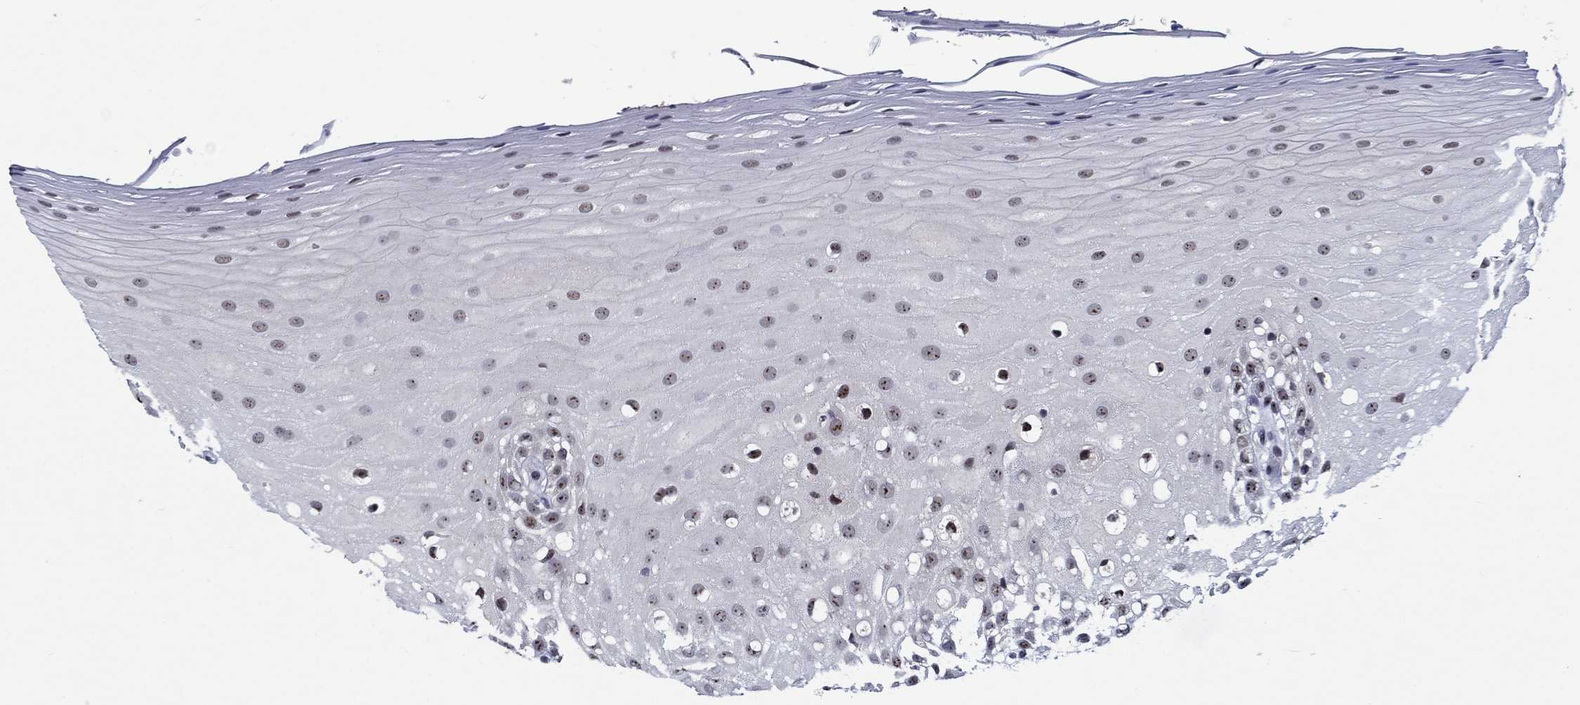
{"staining": {"intensity": "strong", "quantity": "25%-75%", "location": "nuclear"}, "tissue": "oral mucosa", "cell_type": "Squamous epithelial cells", "image_type": "normal", "snomed": [{"axis": "morphology", "description": "Normal tissue, NOS"}, {"axis": "morphology", "description": "Squamous cell carcinoma, NOS"}, {"axis": "topography", "description": "Oral tissue"}, {"axis": "topography", "description": "Head-Neck"}], "caption": "High-power microscopy captured an immunohistochemistry micrograph of normal oral mucosa, revealing strong nuclear staining in approximately 25%-75% of squamous epithelial cells.", "gene": "HTN1", "patient": {"sex": "female", "age": 75}}